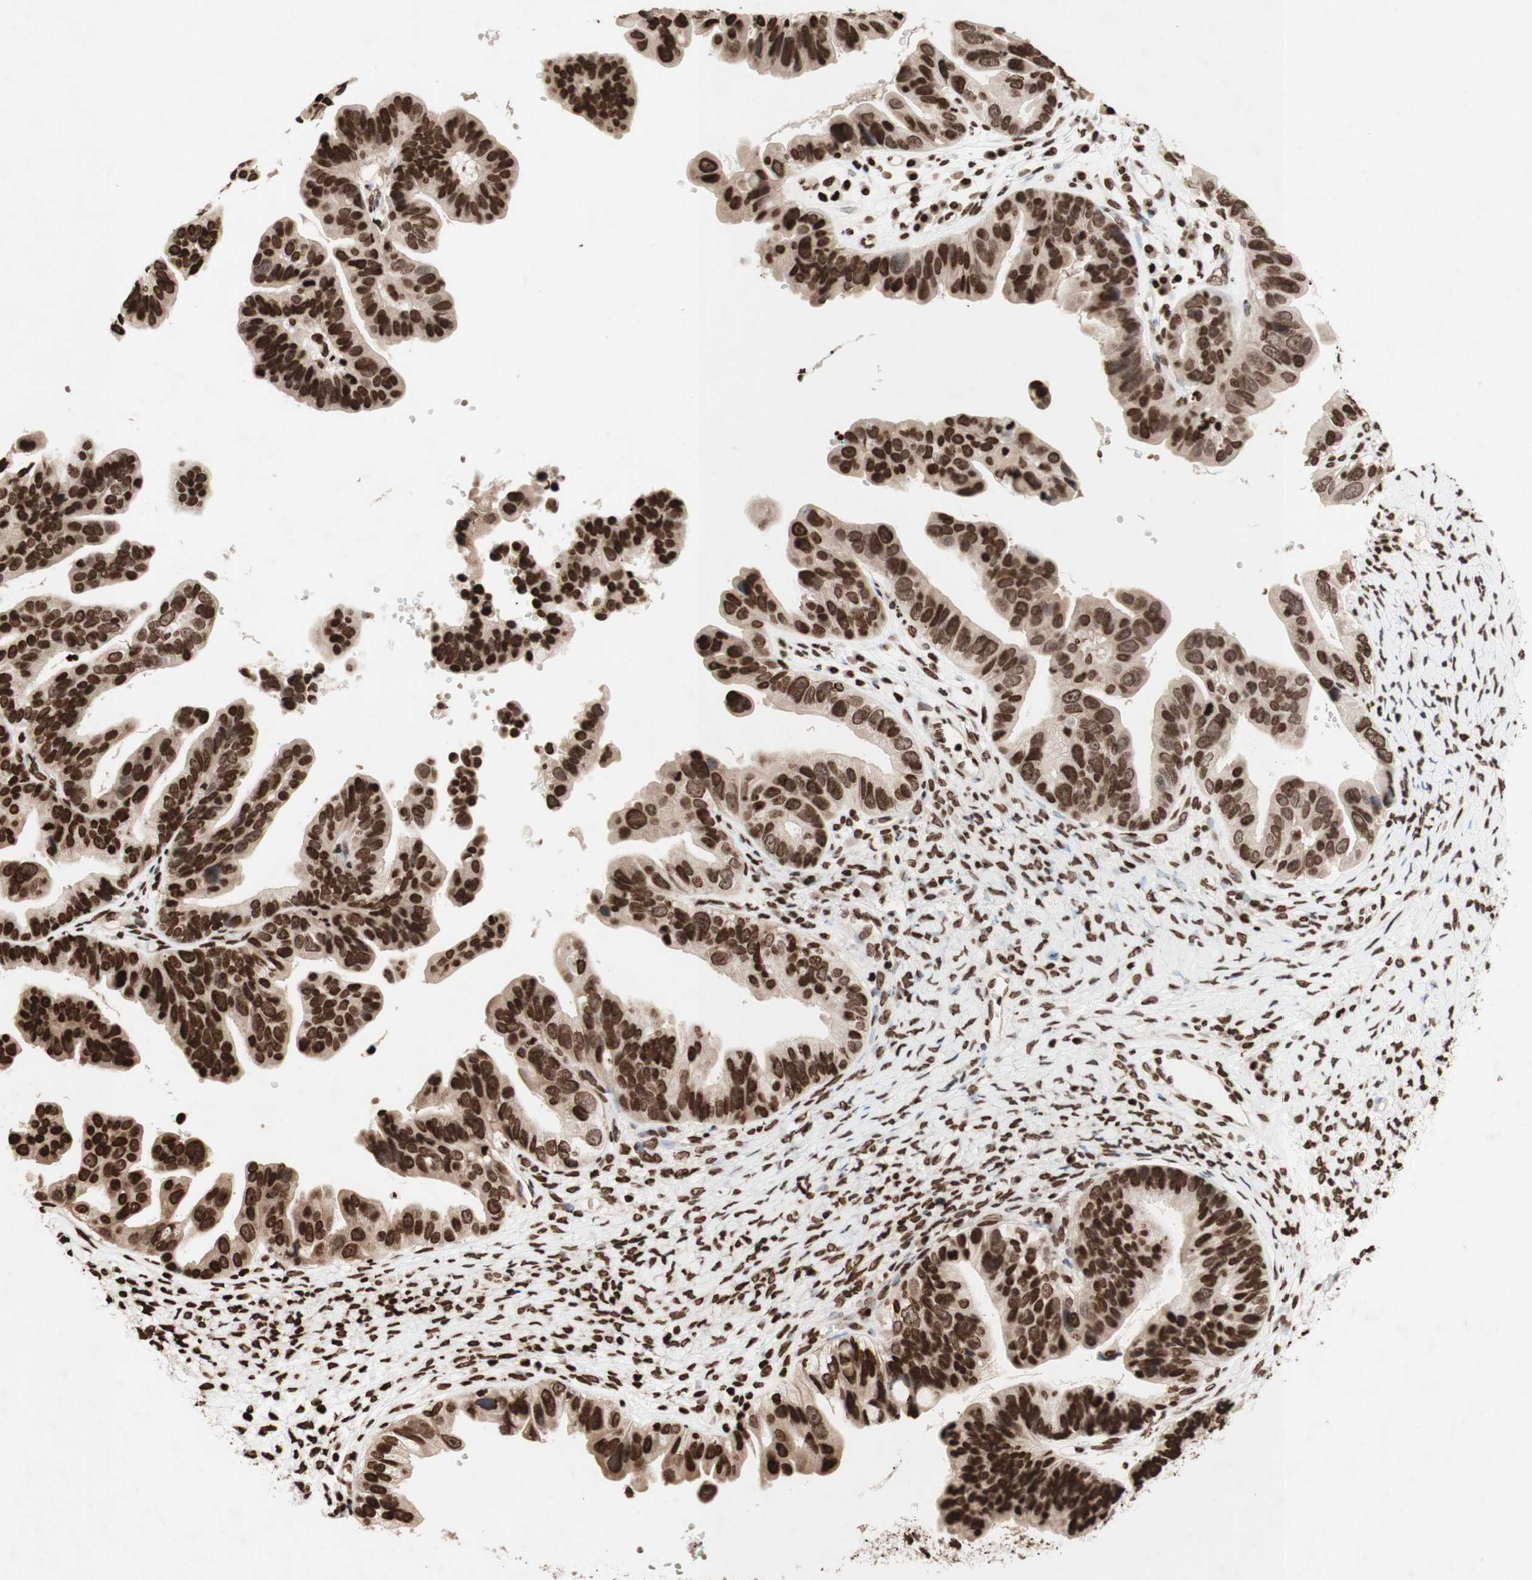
{"staining": {"intensity": "strong", "quantity": ">75%", "location": "nuclear"}, "tissue": "ovarian cancer", "cell_type": "Tumor cells", "image_type": "cancer", "snomed": [{"axis": "morphology", "description": "Cystadenocarcinoma, serous, NOS"}, {"axis": "topography", "description": "Ovary"}], "caption": "A histopathology image of ovarian cancer (serous cystadenocarcinoma) stained for a protein exhibits strong nuclear brown staining in tumor cells.", "gene": "NCOA3", "patient": {"sex": "female", "age": 56}}